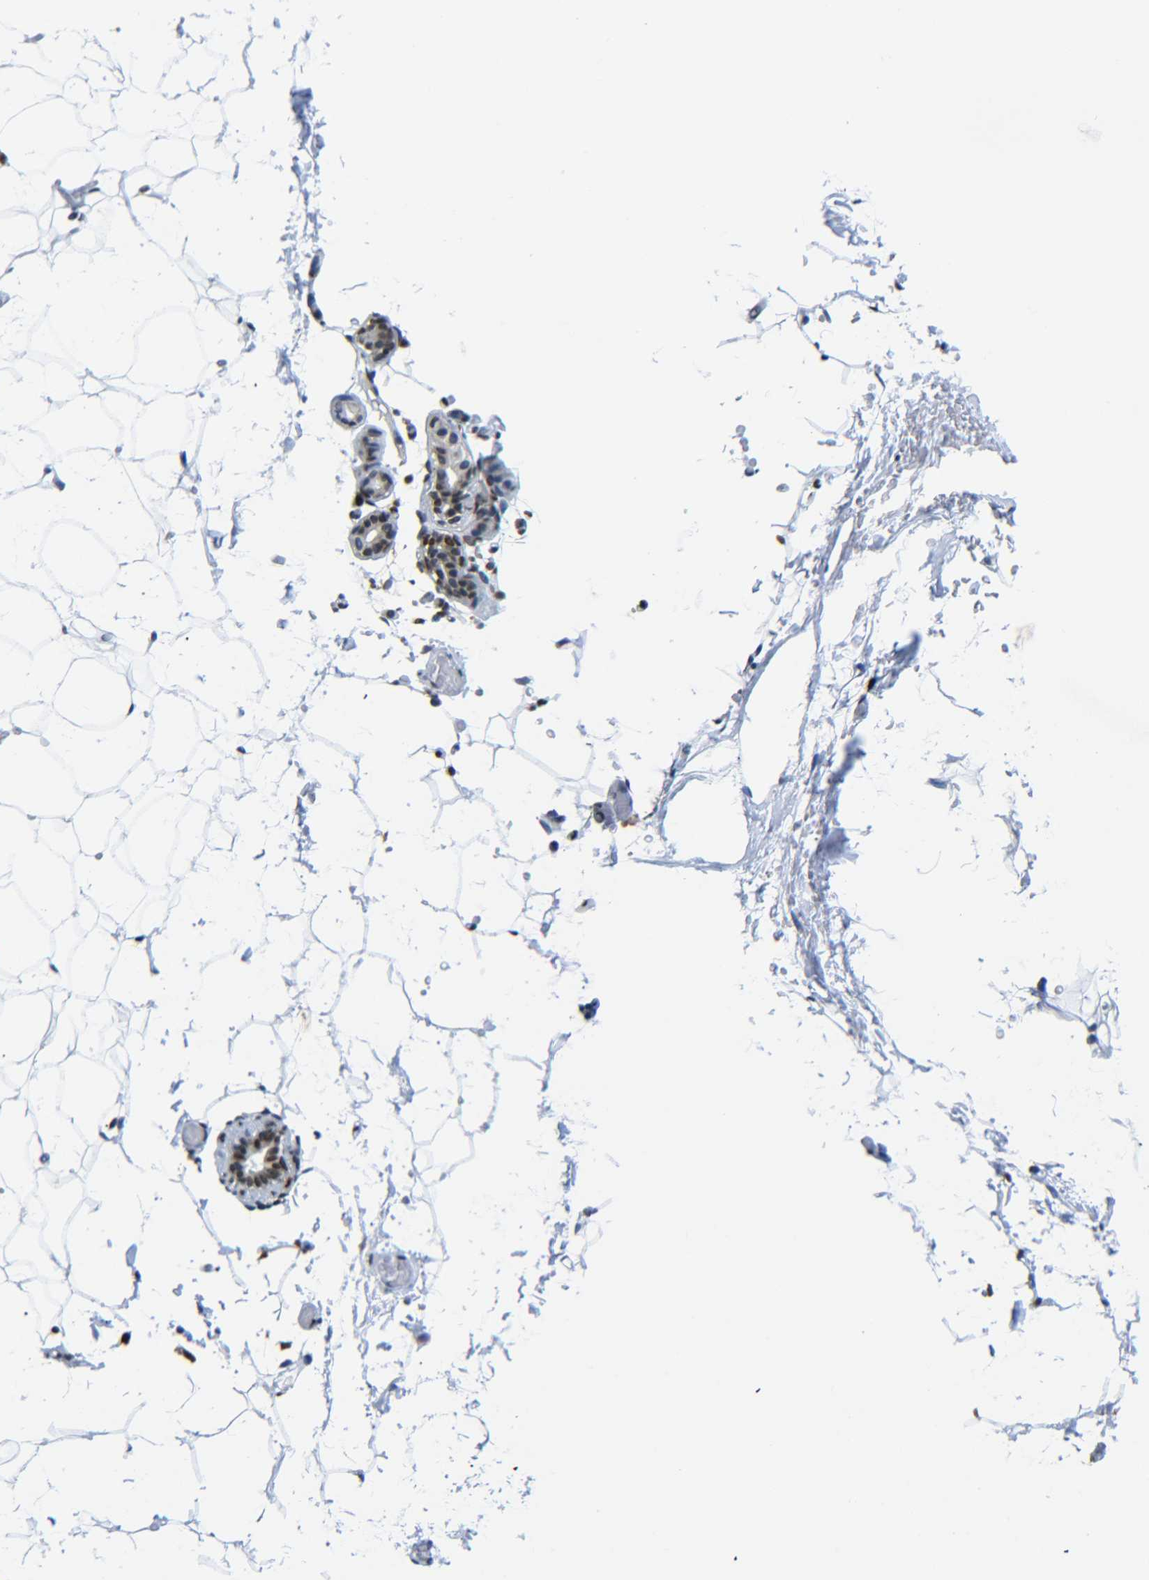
{"staining": {"intensity": "strong", "quantity": ">75%", "location": "nuclear"}, "tissue": "adipose tissue", "cell_type": "Adipocytes", "image_type": "normal", "snomed": [{"axis": "morphology", "description": "Normal tissue, NOS"}, {"axis": "topography", "description": "Breast"}, {"axis": "topography", "description": "Soft tissue"}], "caption": "Immunohistochemistry (DAB) staining of normal adipose tissue reveals strong nuclear protein positivity in approximately >75% of adipocytes.", "gene": "H2AX", "patient": {"sex": "female", "age": 75}}